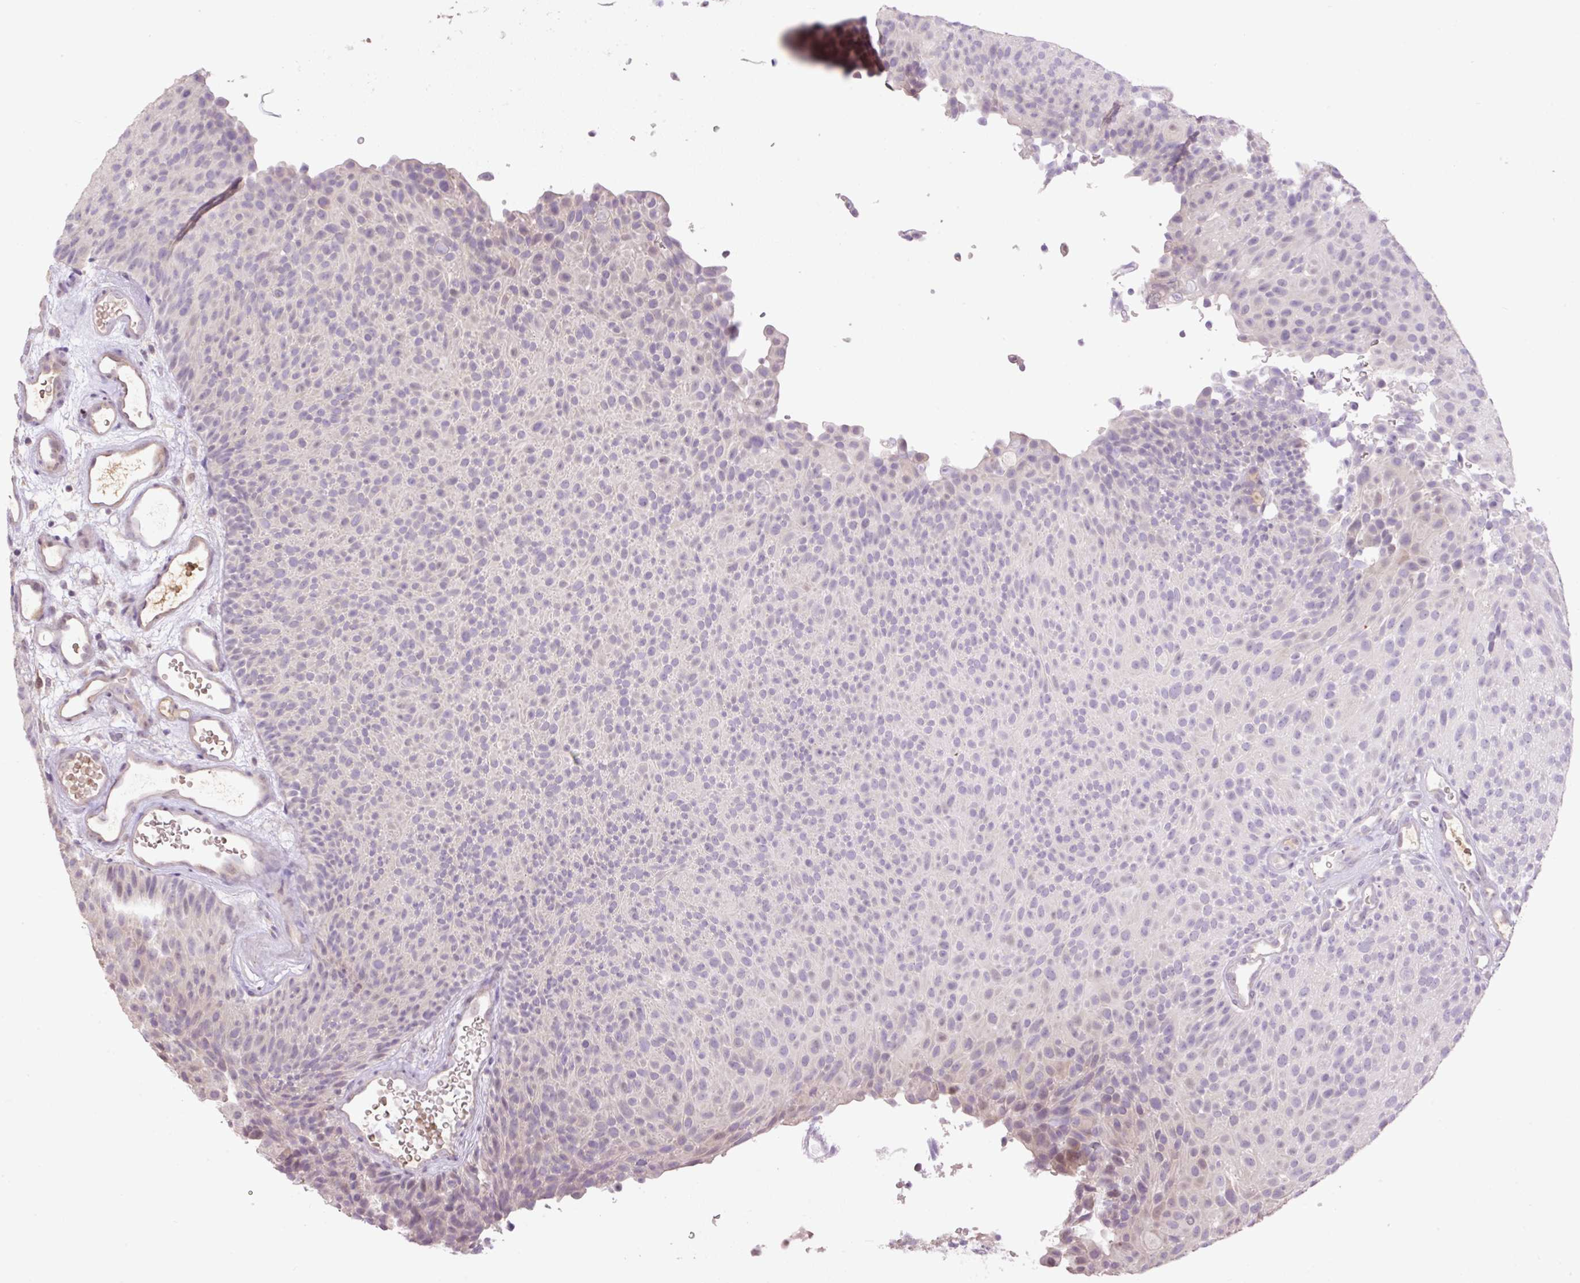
{"staining": {"intensity": "negative", "quantity": "none", "location": "none"}, "tissue": "urothelial cancer", "cell_type": "Tumor cells", "image_type": "cancer", "snomed": [{"axis": "morphology", "description": "Urothelial carcinoma, Low grade"}, {"axis": "topography", "description": "Urinary bladder"}], "caption": "Protein analysis of urothelial cancer shows no significant expression in tumor cells.", "gene": "HABP4", "patient": {"sex": "male", "age": 78}}